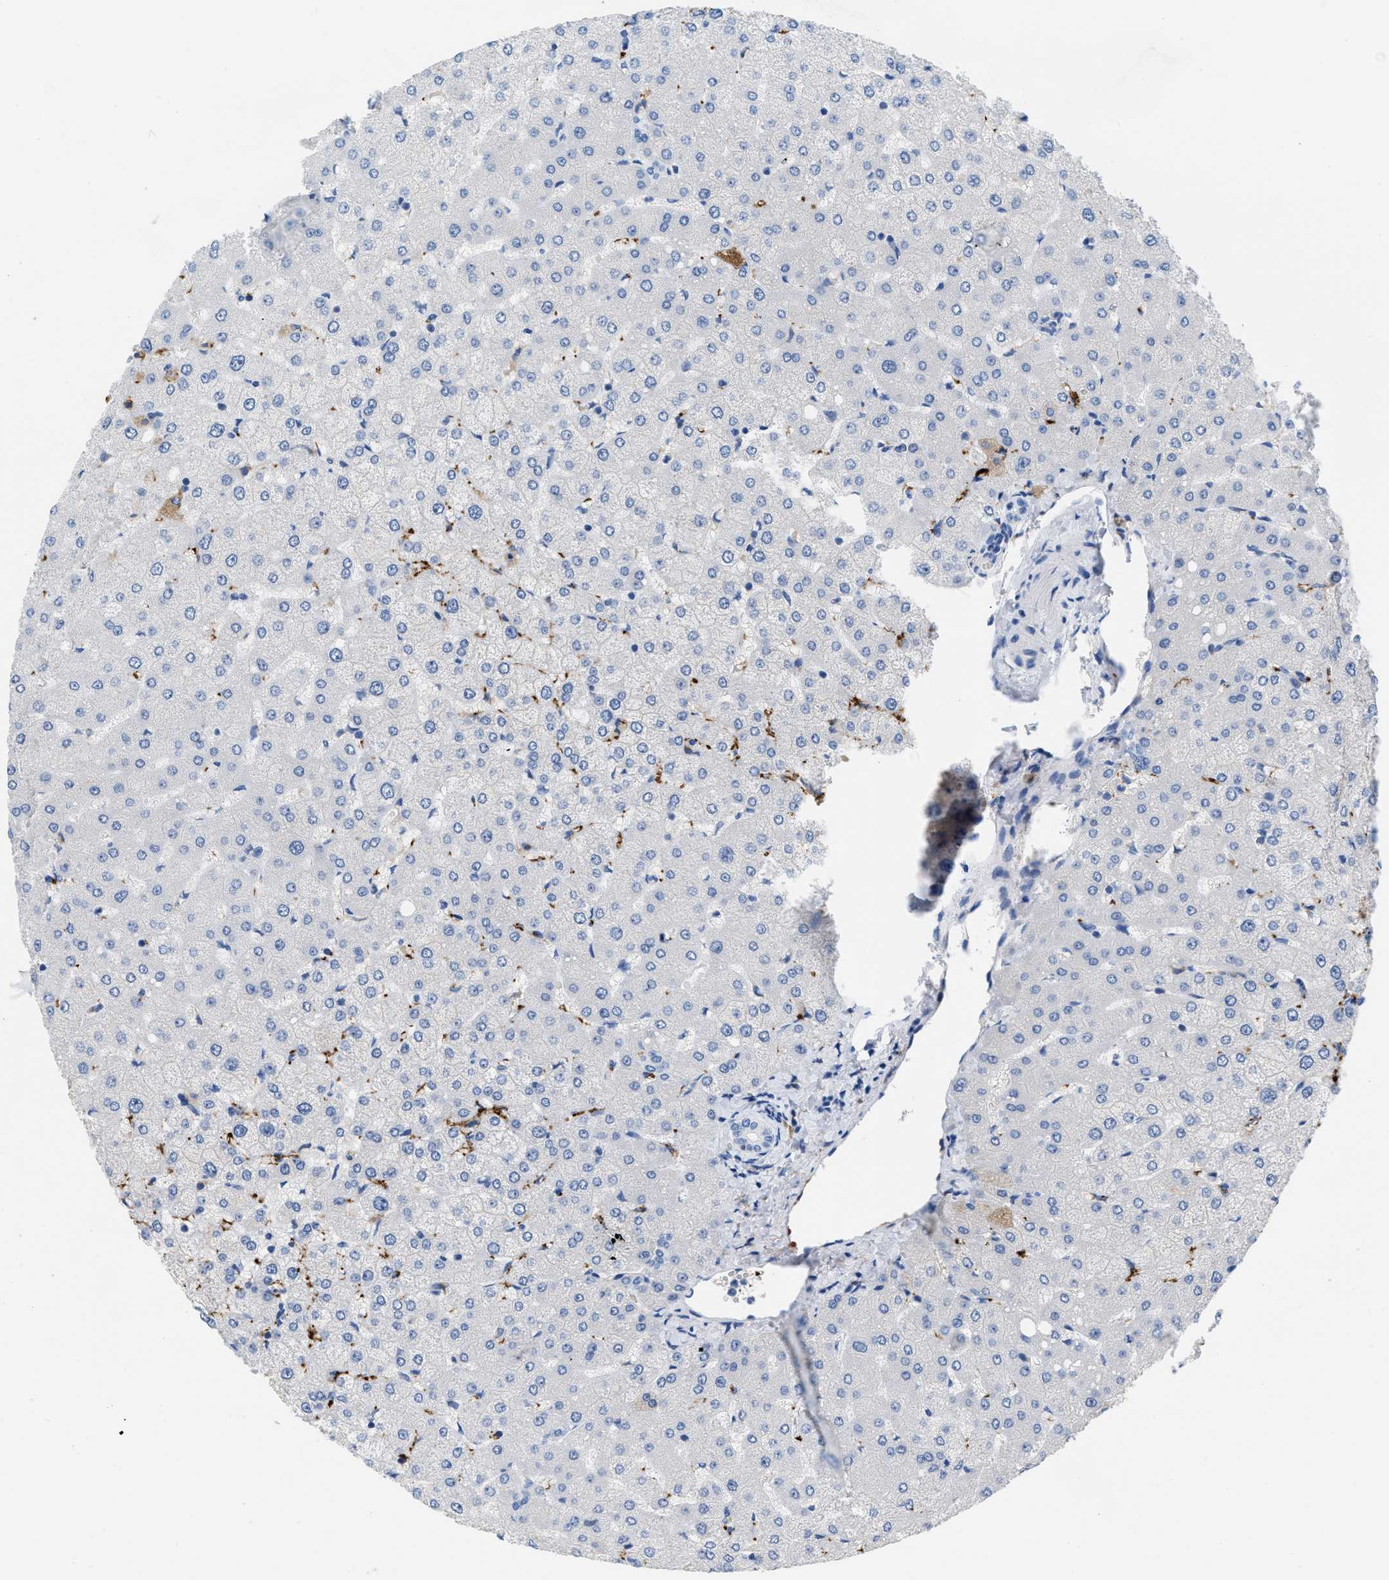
{"staining": {"intensity": "negative", "quantity": "none", "location": "none"}, "tissue": "liver", "cell_type": "Cholangiocytes", "image_type": "normal", "snomed": [{"axis": "morphology", "description": "Normal tissue, NOS"}, {"axis": "topography", "description": "Liver"}], "caption": "An immunohistochemistry (IHC) micrograph of benign liver is shown. There is no staining in cholangiocytes of liver. (DAB (3,3'-diaminobenzidine) IHC, high magnification).", "gene": "FGF18", "patient": {"sex": "female", "age": 54}}